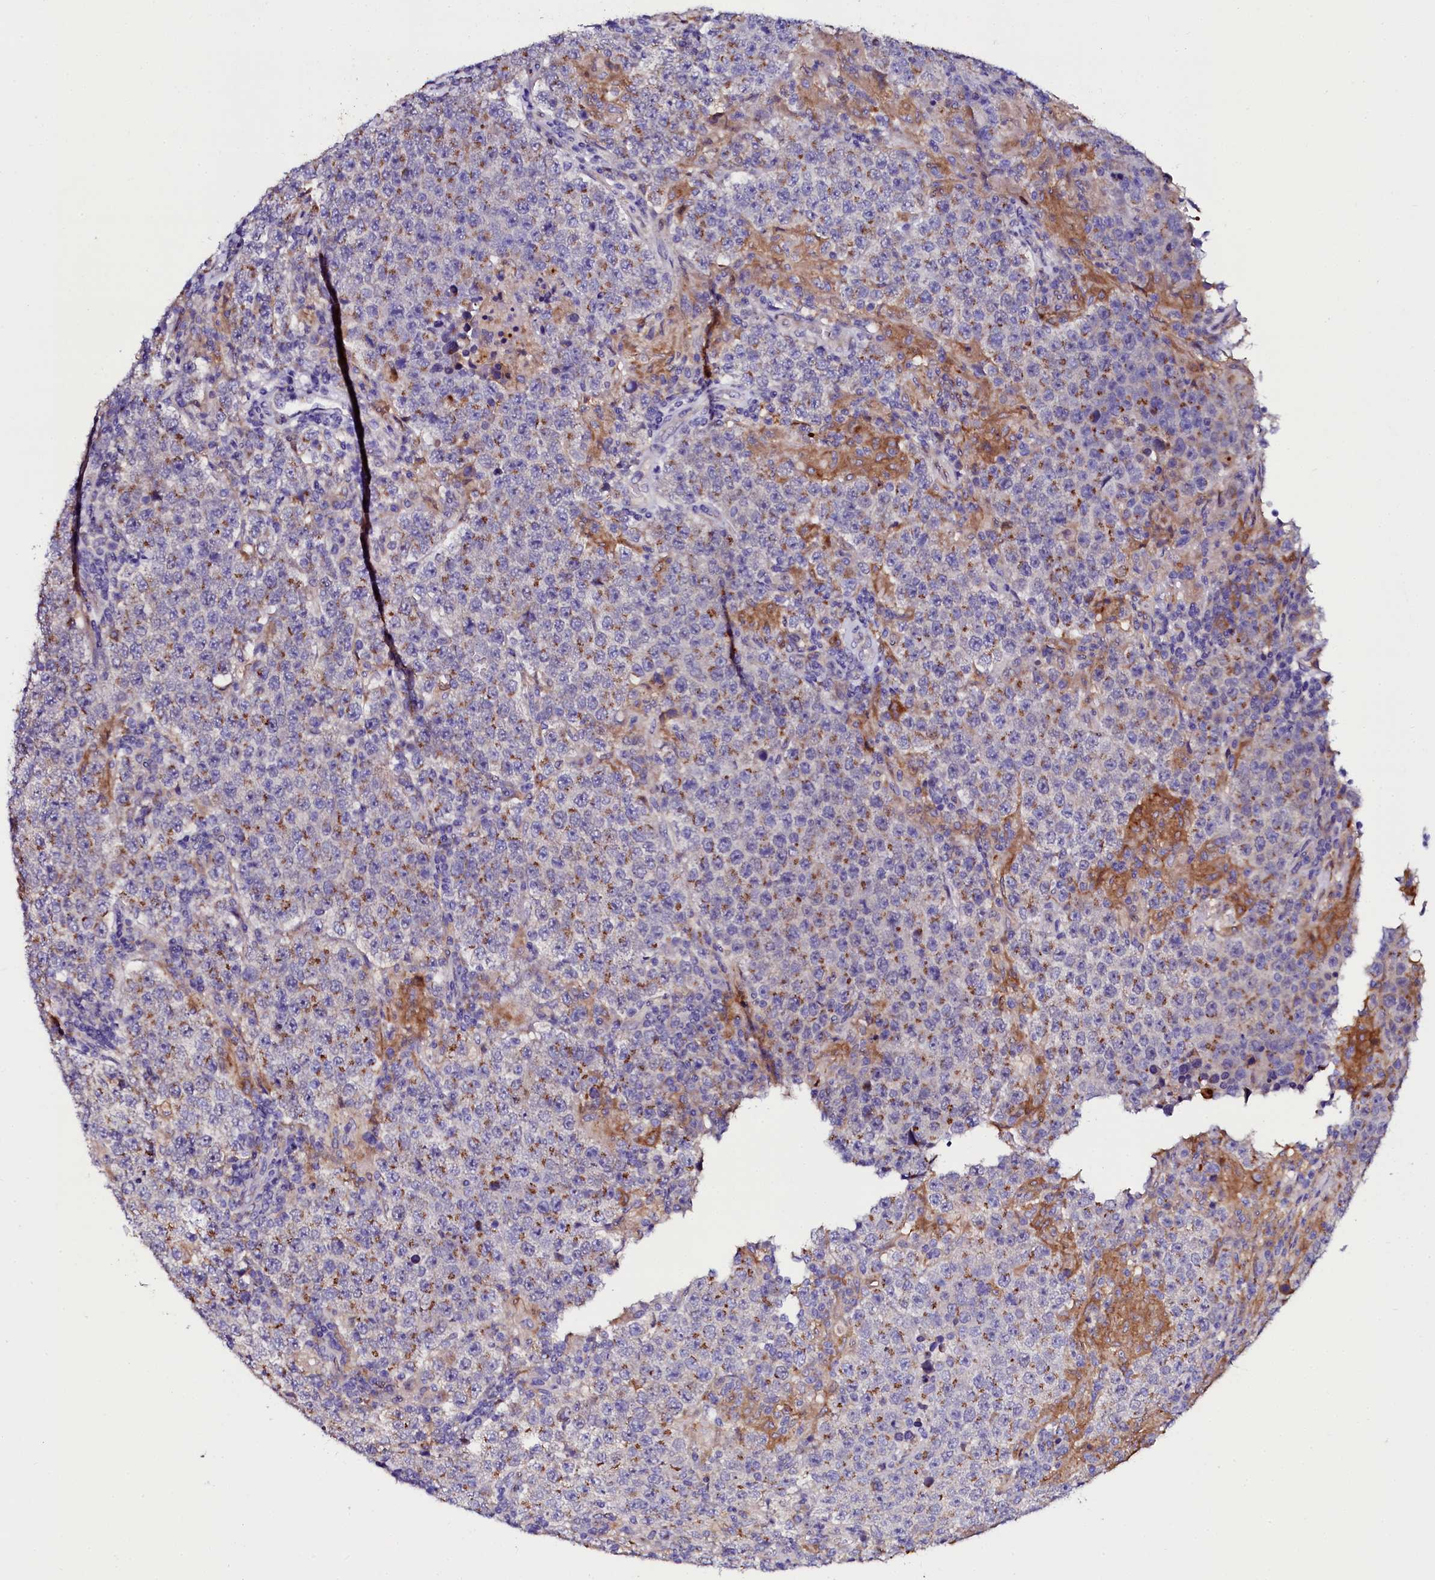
{"staining": {"intensity": "moderate", "quantity": "25%-75%", "location": "cytoplasmic/membranous"}, "tissue": "testis cancer", "cell_type": "Tumor cells", "image_type": "cancer", "snomed": [{"axis": "morphology", "description": "Normal tissue, NOS"}, {"axis": "morphology", "description": "Urothelial carcinoma, High grade"}, {"axis": "morphology", "description": "Seminoma, NOS"}, {"axis": "morphology", "description": "Carcinoma, Embryonal, NOS"}, {"axis": "topography", "description": "Urinary bladder"}, {"axis": "topography", "description": "Testis"}], "caption": "Testis urothelial carcinoma (high-grade) stained for a protein exhibits moderate cytoplasmic/membranous positivity in tumor cells.", "gene": "OTOL1", "patient": {"sex": "male", "age": 41}}